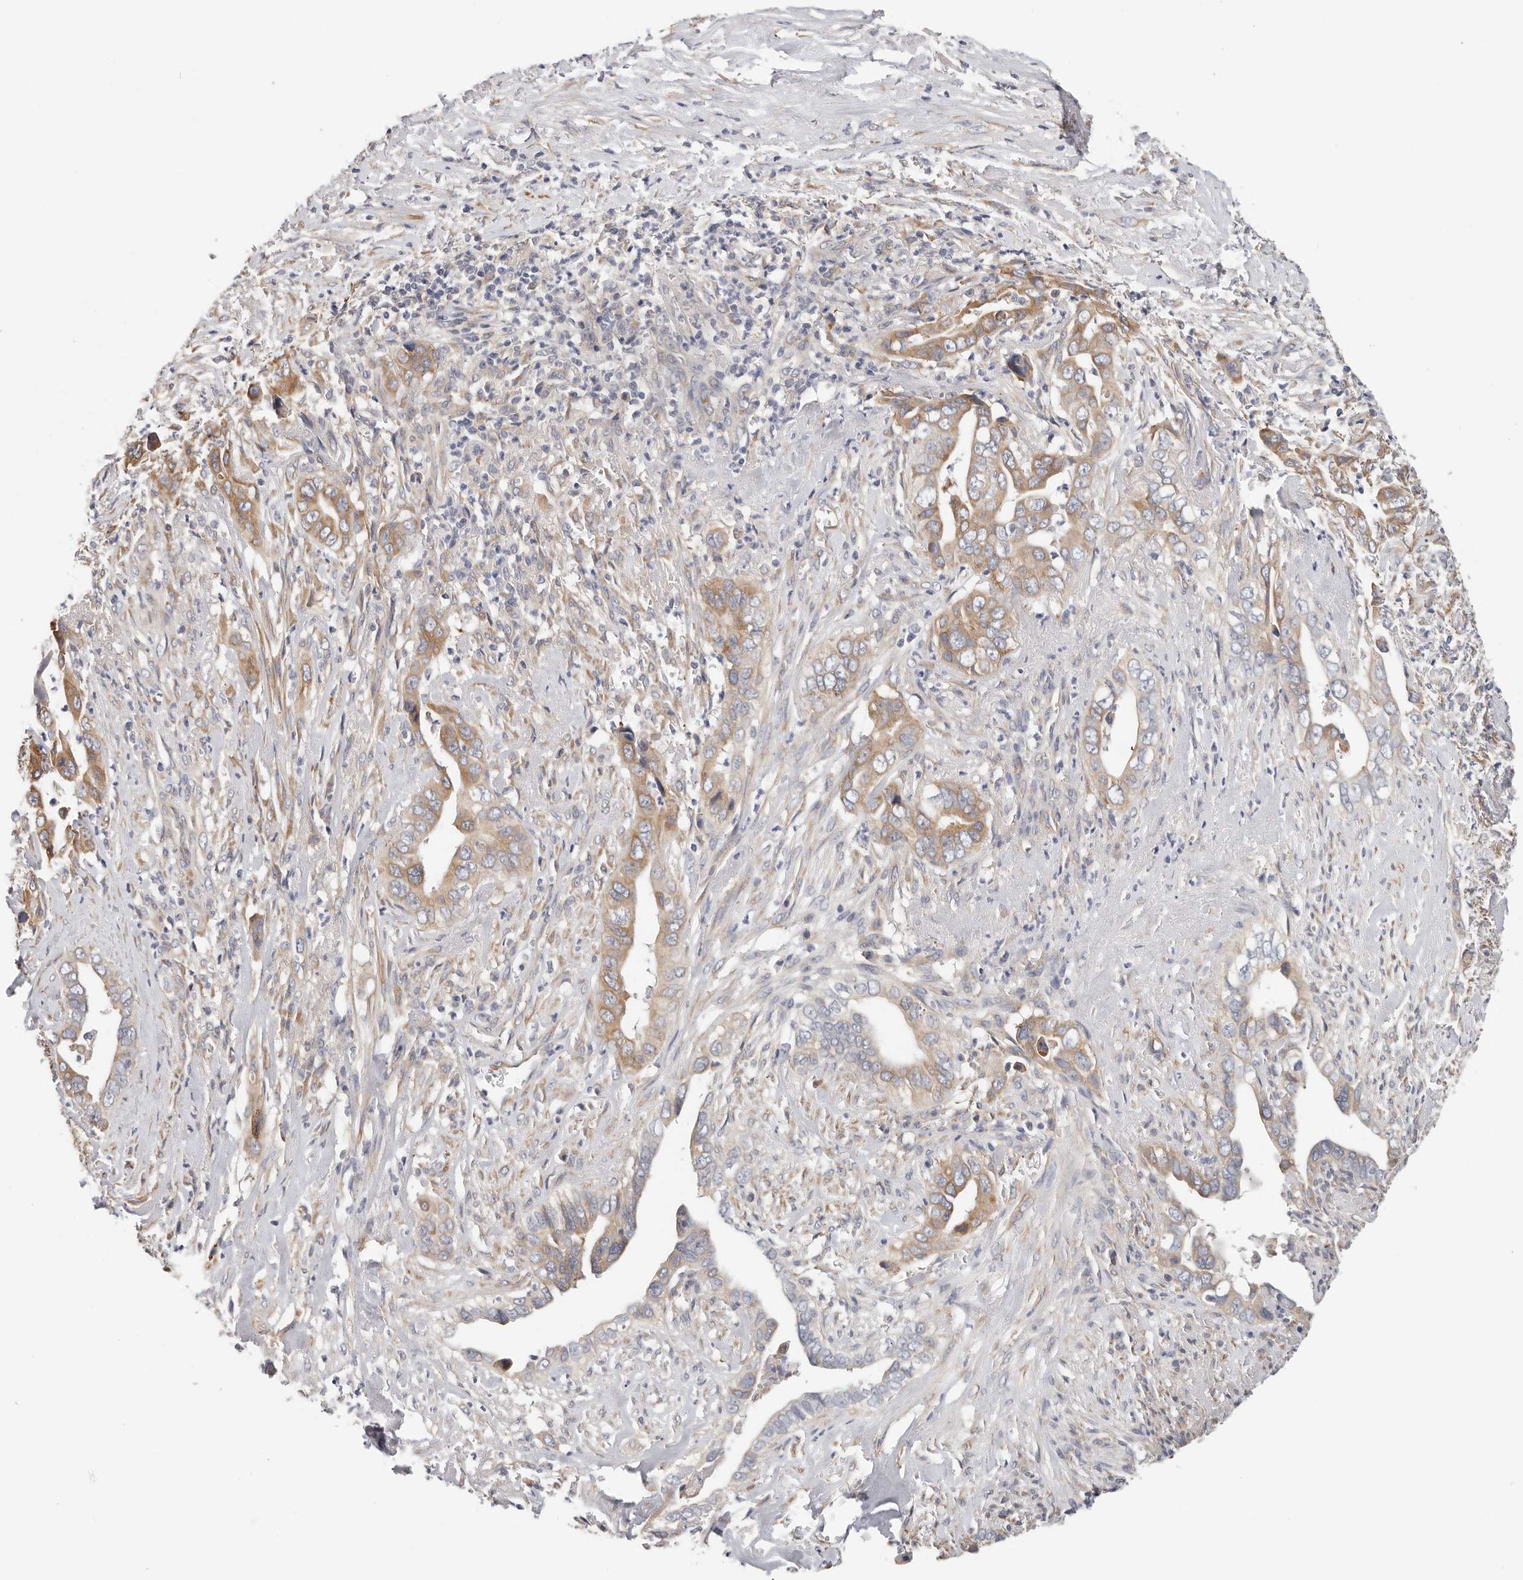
{"staining": {"intensity": "moderate", "quantity": ">75%", "location": "cytoplasmic/membranous"}, "tissue": "liver cancer", "cell_type": "Tumor cells", "image_type": "cancer", "snomed": [{"axis": "morphology", "description": "Cholangiocarcinoma"}, {"axis": "topography", "description": "Liver"}], "caption": "Protein staining of liver cholangiocarcinoma tissue demonstrates moderate cytoplasmic/membranous staining in about >75% of tumor cells.", "gene": "AFDN", "patient": {"sex": "female", "age": 79}}